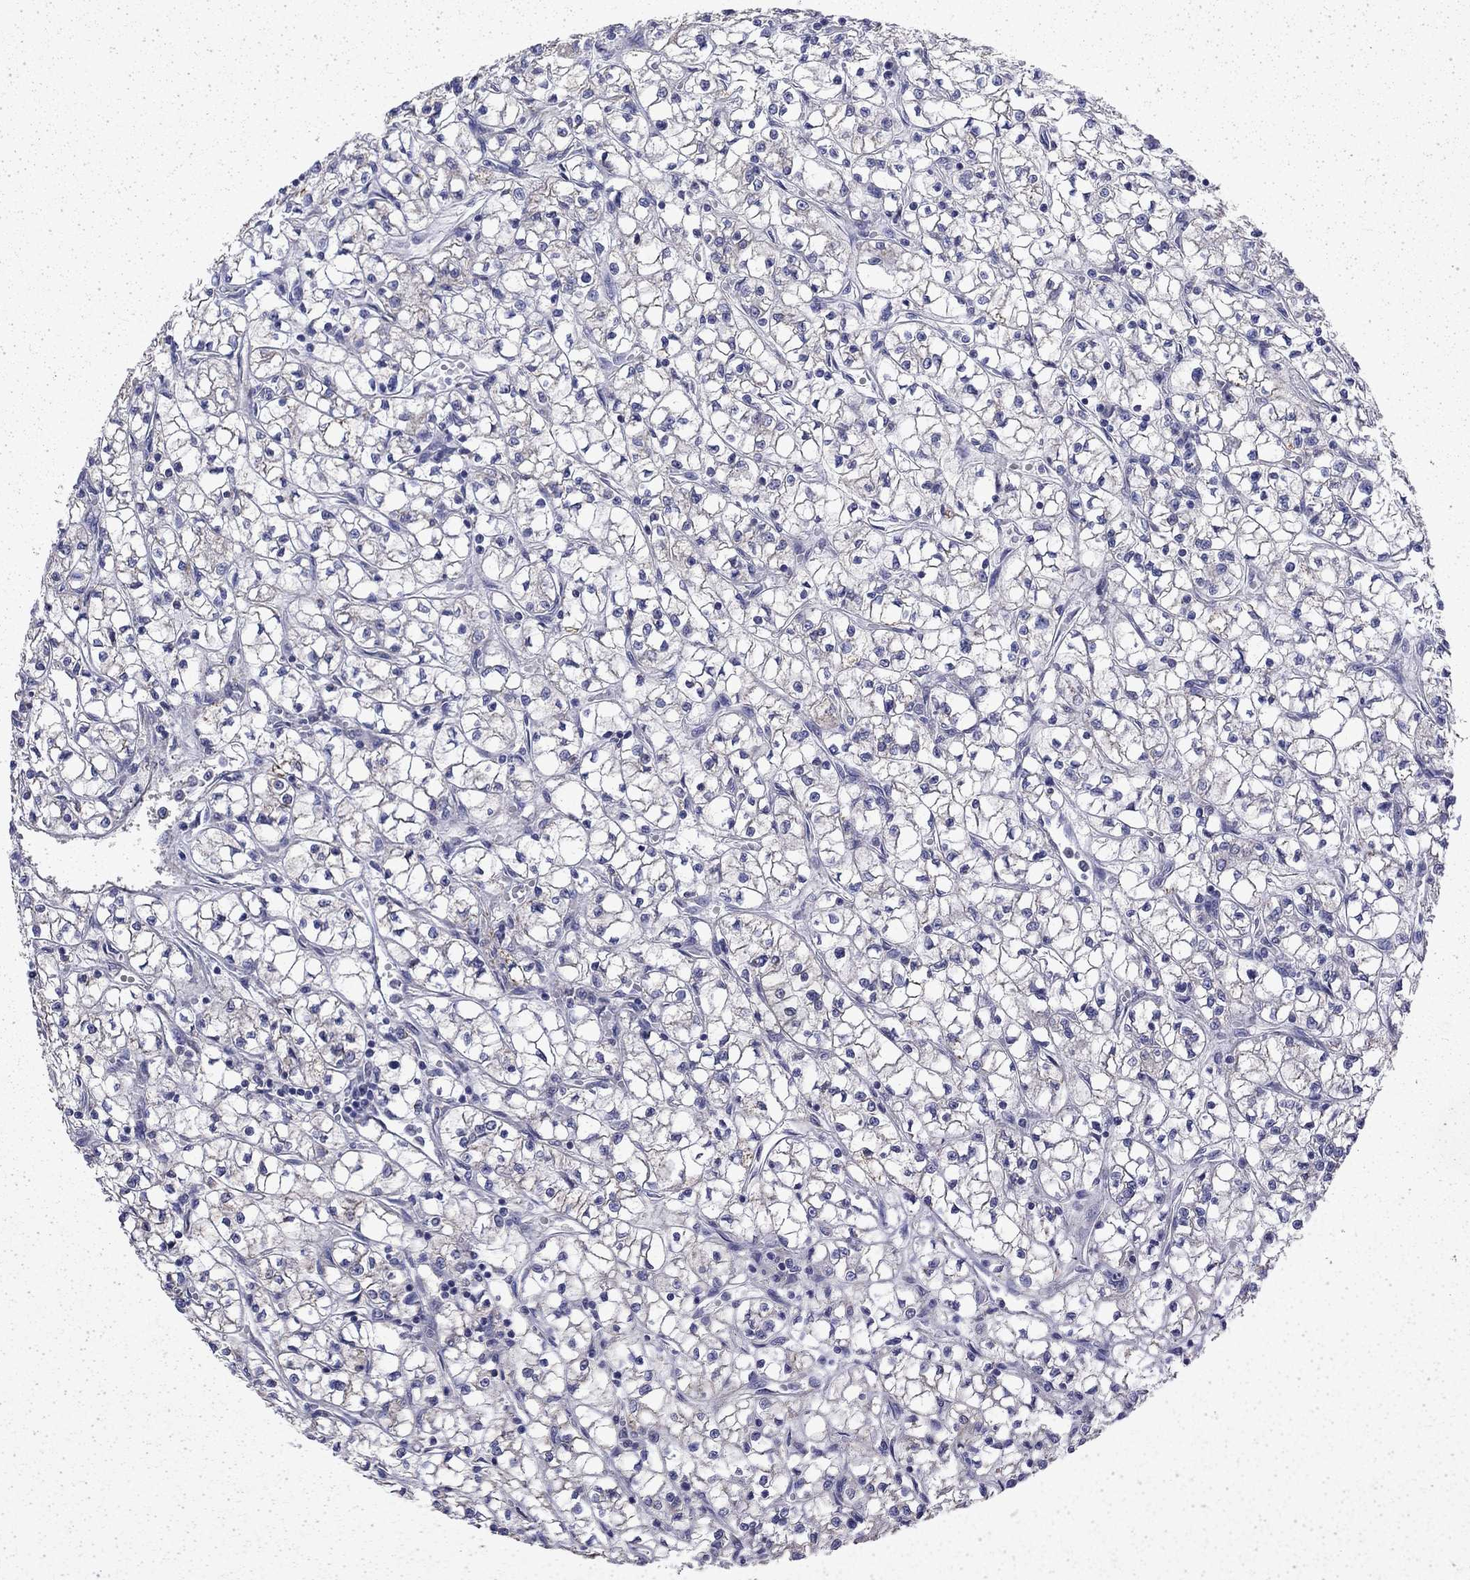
{"staining": {"intensity": "negative", "quantity": "none", "location": "none"}, "tissue": "renal cancer", "cell_type": "Tumor cells", "image_type": "cancer", "snomed": [{"axis": "morphology", "description": "Adenocarcinoma, NOS"}, {"axis": "topography", "description": "Kidney"}], "caption": "High magnification brightfield microscopy of renal cancer stained with DAB (3,3'-diaminobenzidine) (brown) and counterstained with hematoxylin (blue): tumor cells show no significant staining. (Immunohistochemistry, brightfield microscopy, high magnification).", "gene": "DTNA", "patient": {"sex": "female", "age": 64}}